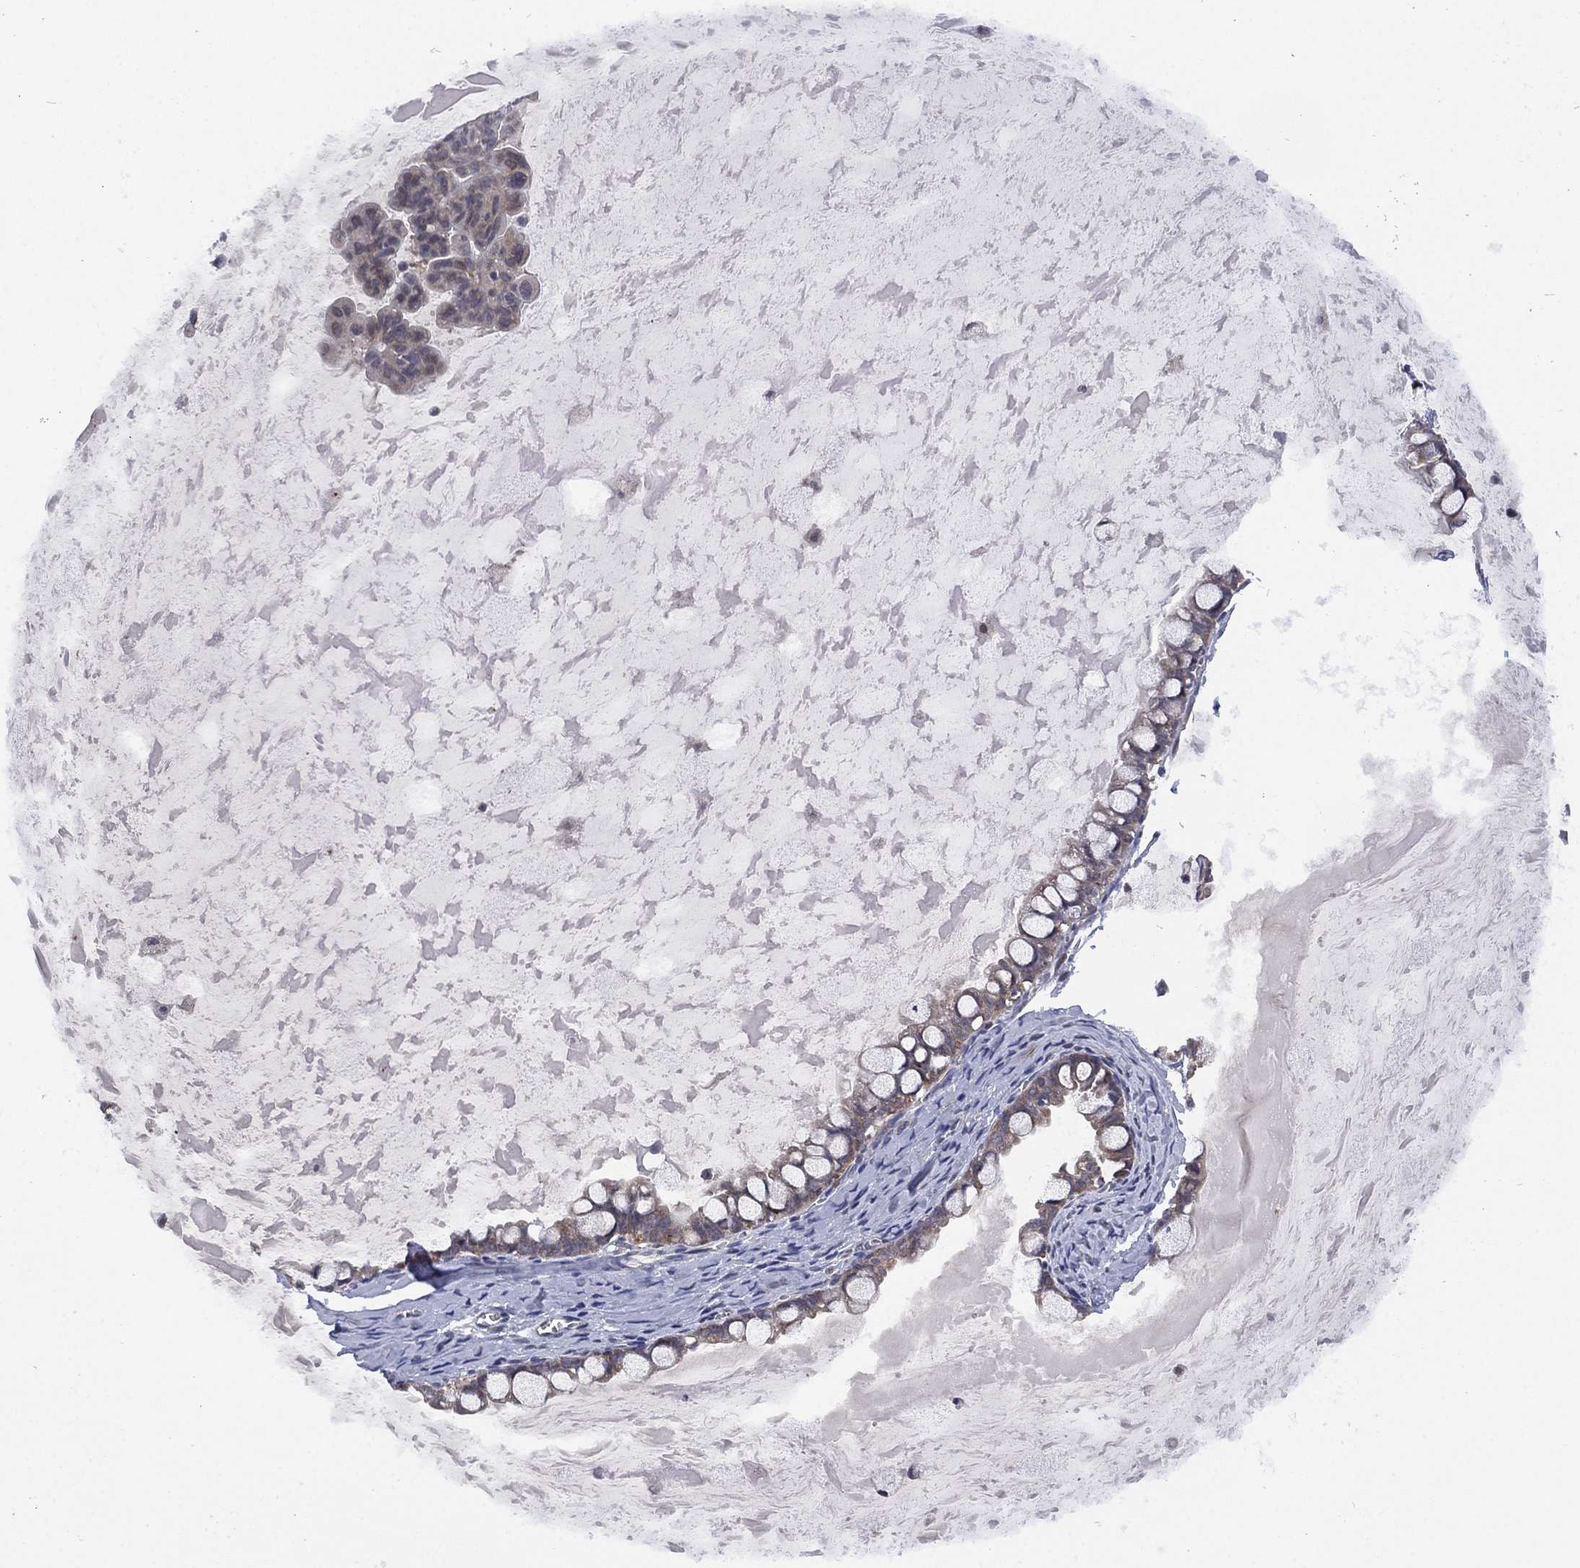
{"staining": {"intensity": "negative", "quantity": "none", "location": "none"}, "tissue": "ovarian cancer", "cell_type": "Tumor cells", "image_type": "cancer", "snomed": [{"axis": "morphology", "description": "Cystadenocarcinoma, mucinous, NOS"}, {"axis": "topography", "description": "Ovary"}], "caption": "Immunohistochemistry photomicrograph of neoplastic tissue: ovarian mucinous cystadenocarcinoma stained with DAB displays no significant protein expression in tumor cells.", "gene": "SELENOO", "patient": {"sex": "female", "age": 63}}